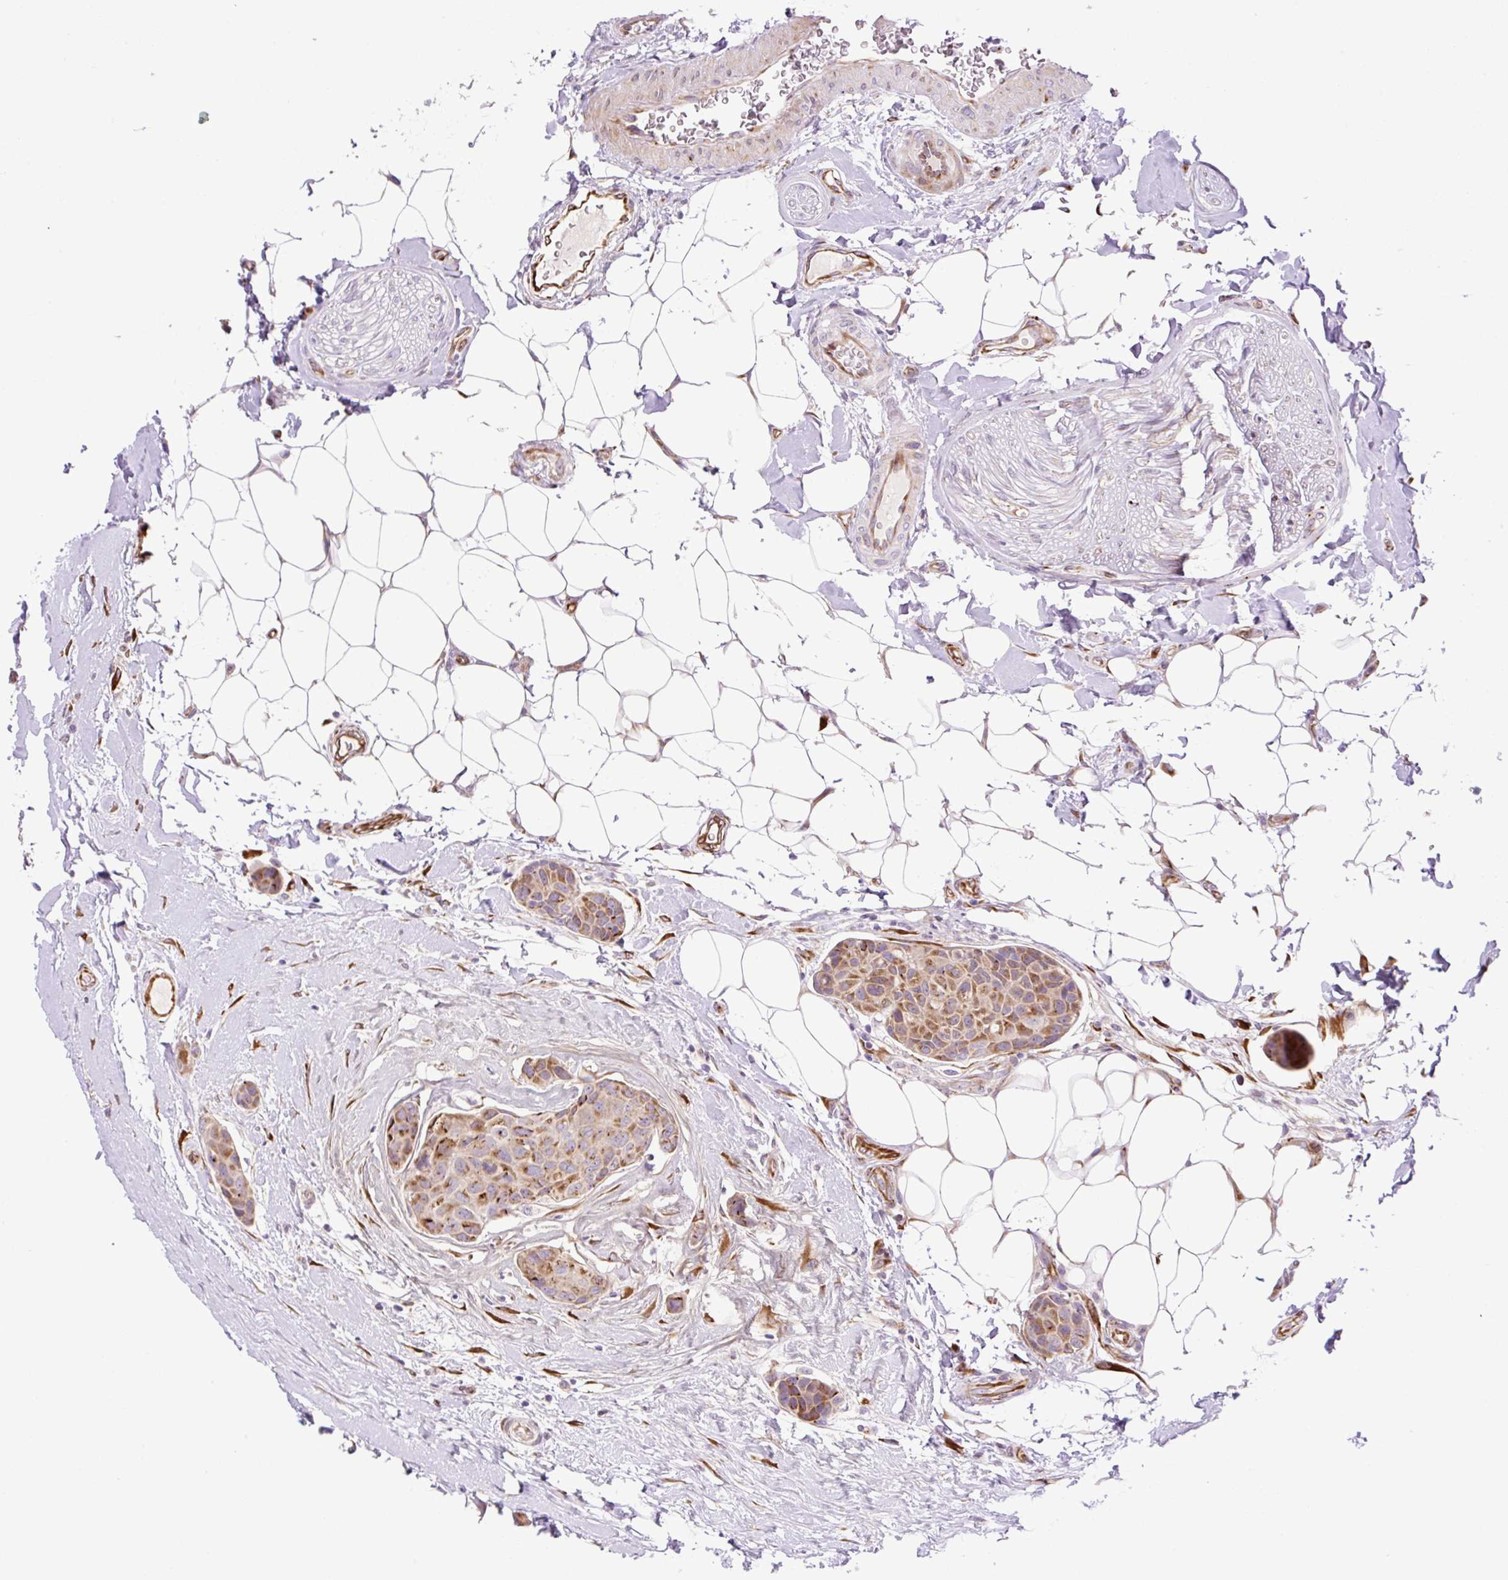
{"staining": {"intensity": "moderate", "quantity": ">75%", "location": "cytoplasmic/membranous"}, "tissue": "breast cancer", "cell_type": "Tumor cells", "image_type": "cancer", "snomed": [{"axis": "morphology", "description": "Duct carcinoma"}, {"axis": "topography", "description": "Breast"}, {"axis": "topography", "description": "Lymph node"}], "caption": "Tumor cells exhibit medium levels of moderate cytoplasmic/membranous expression in about >75% of cells in human breast intraductal carcinoma. (brown staining indicates protein expression, while blue staining denotes nuclei).", "gene": "RAB30", "patient": {"sex": "female", "age": 80}}